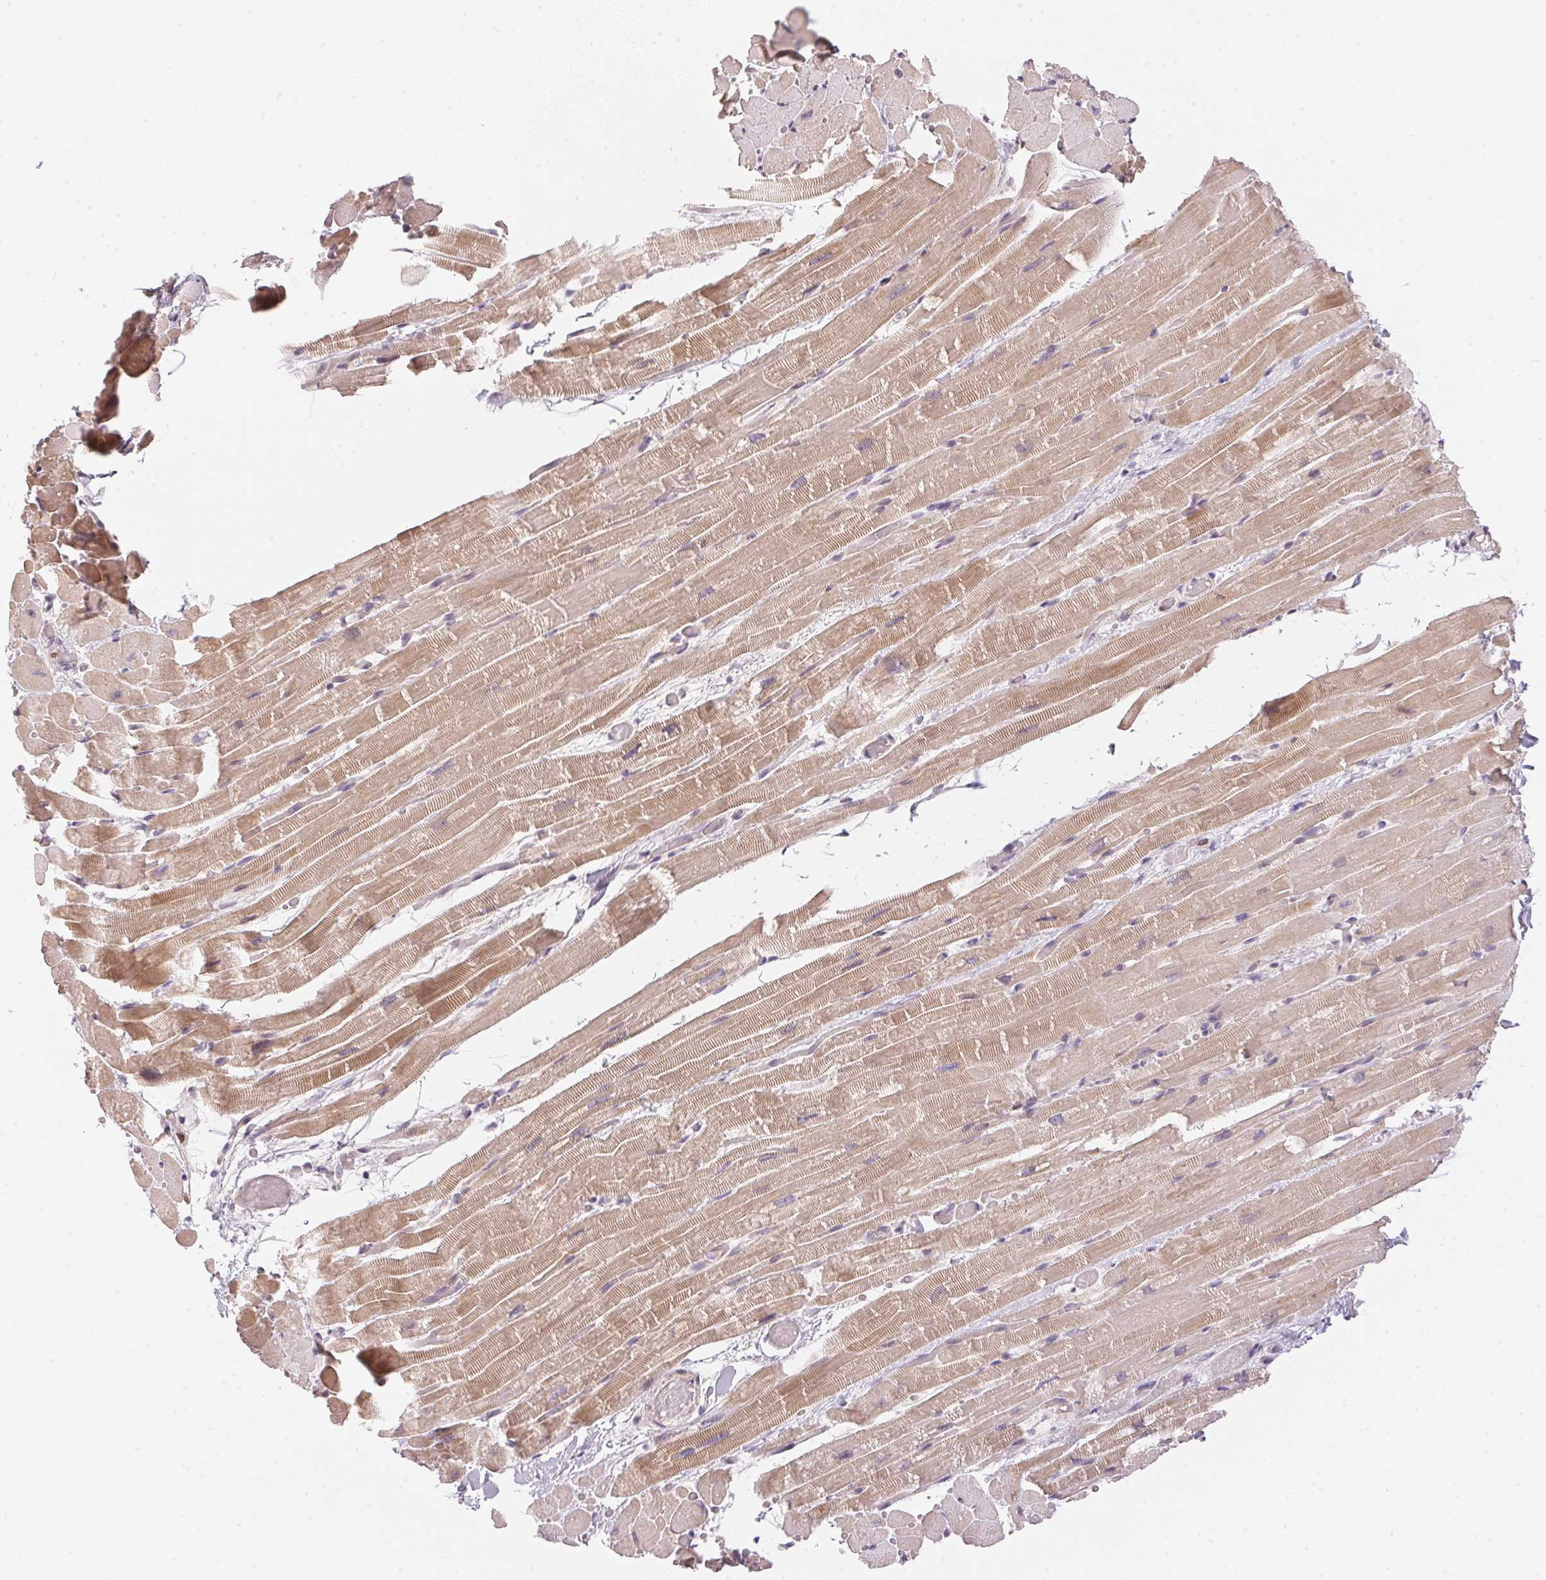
{"staining": {"intensity": "weak", "quantity": ">75%", "location": "cytoplasmic/membranous"}, "tissue": "heart muscle", "cell_type": "Cardiomyocytes", "image_type": "normal", "snomed": [{"axis": "morphology", "description": "Normal tissue, NOS"}, {"axis": "topography", "description": "Heart"}], "caption": "IHC staining of benign heart muscle, which shows low levels of weak cytoplasmic/membranous expression in approximately >75% of cardiomyocytes indicating weak cytoplasmic/membranous protein expression. The staining was performed using DAB (3,3'-diaminobenzidine) (brown) for protein detection and nuclei were counterstained in hematoxylin (blue).", "gene": "GDAP1L1", "patient": {"sex": "male", "age": 37}}